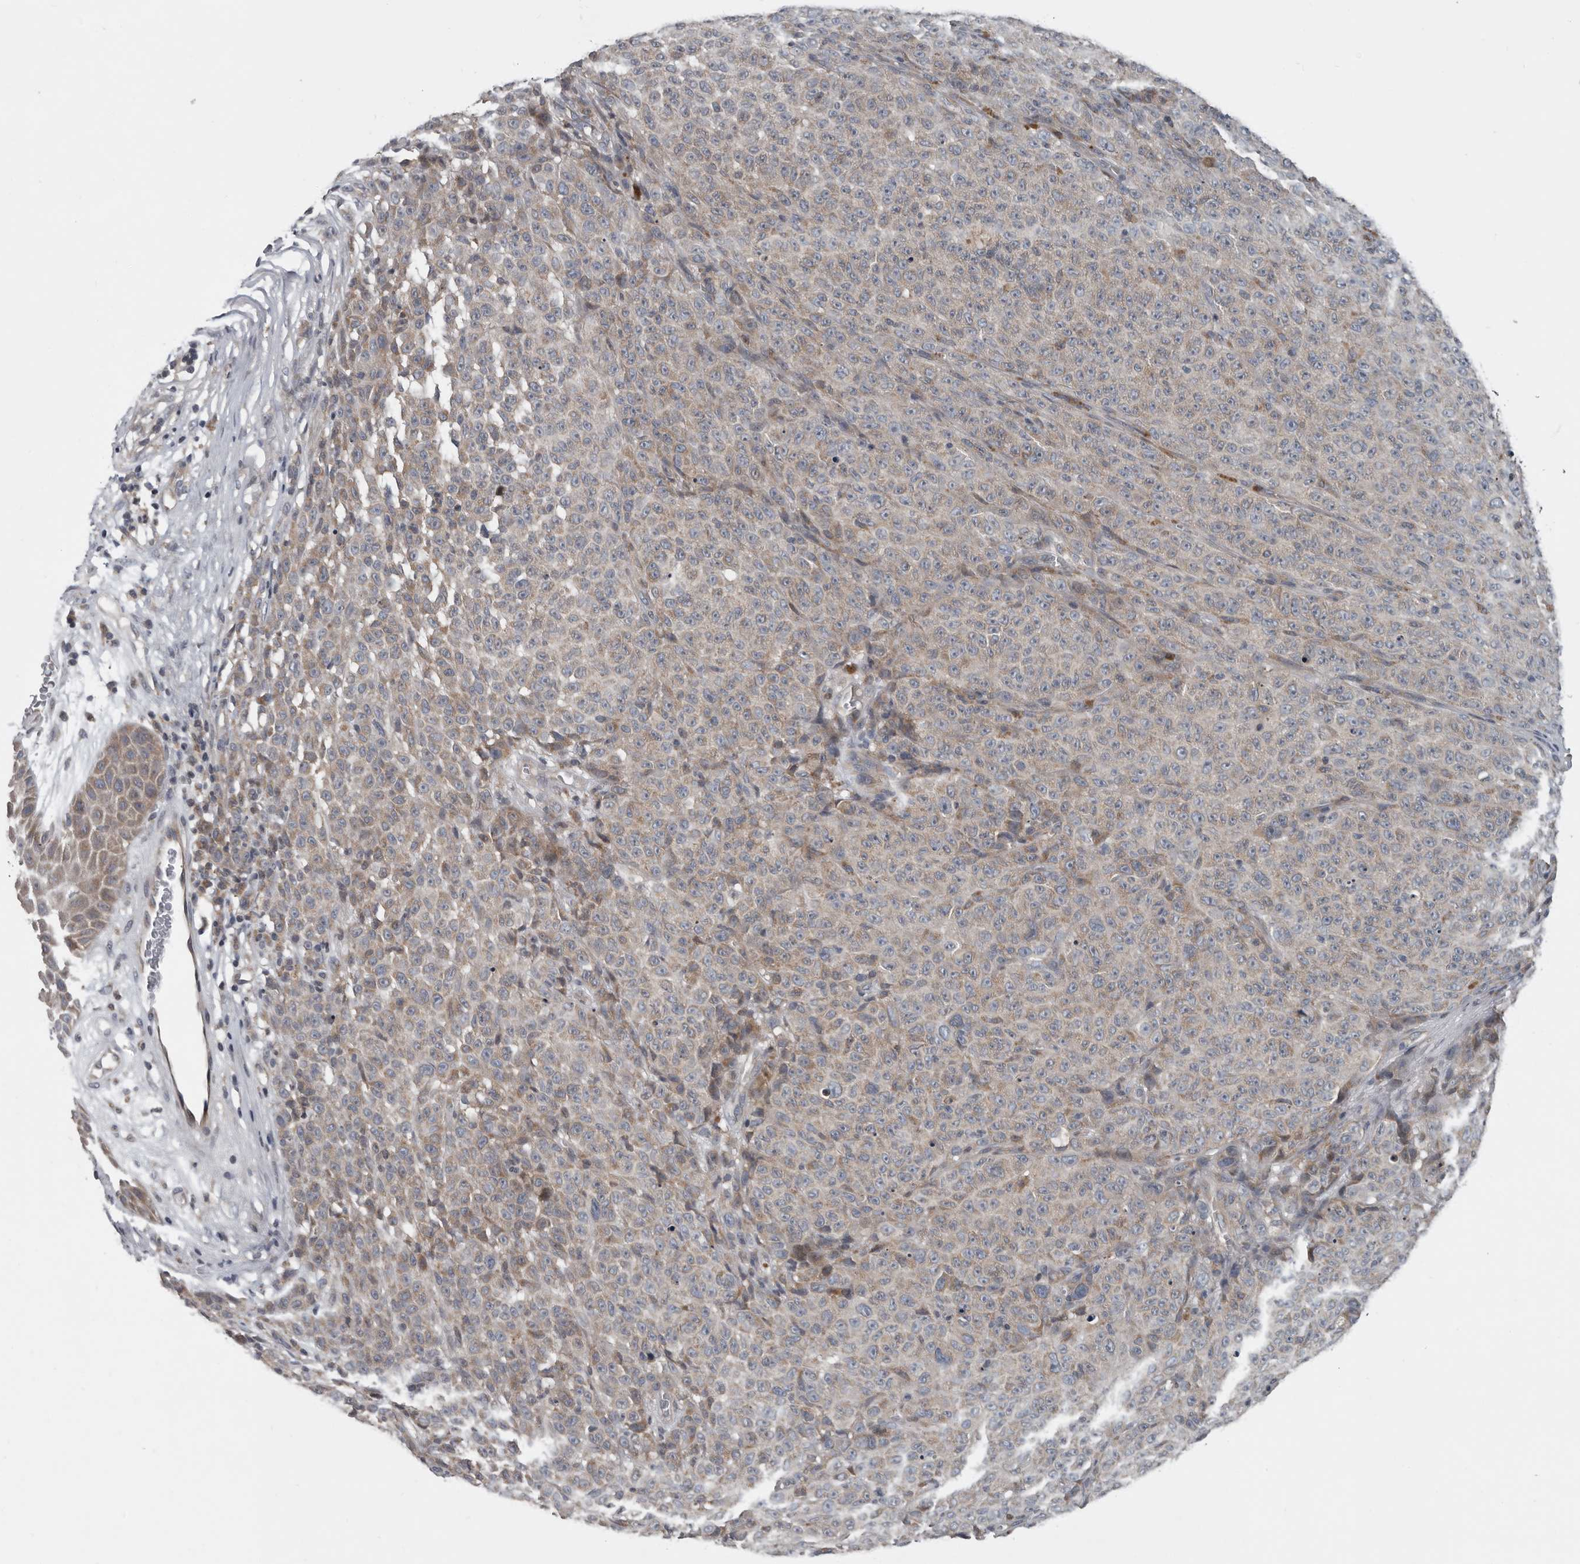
{"staining": {"intensity": "weak", "quantity": "<25%", "location": "cytoplasmic/membranous"}, "tissue": "melanoma", "cell_type": "Tumor cells", "image_type": "cancer", "snomed": [{"axis": "morphology", "description": "Malignant melanoma, NOS"}, {"axis": "topography", "description": "Skin"}], "caption": "Immunohistochemistry (IHC) image of human melanoma stained for a protein (brown), which demonstrates no staining in tumor cells.", "gene": "TMEM199", "patient": {"sex": "female", "age": 82}}